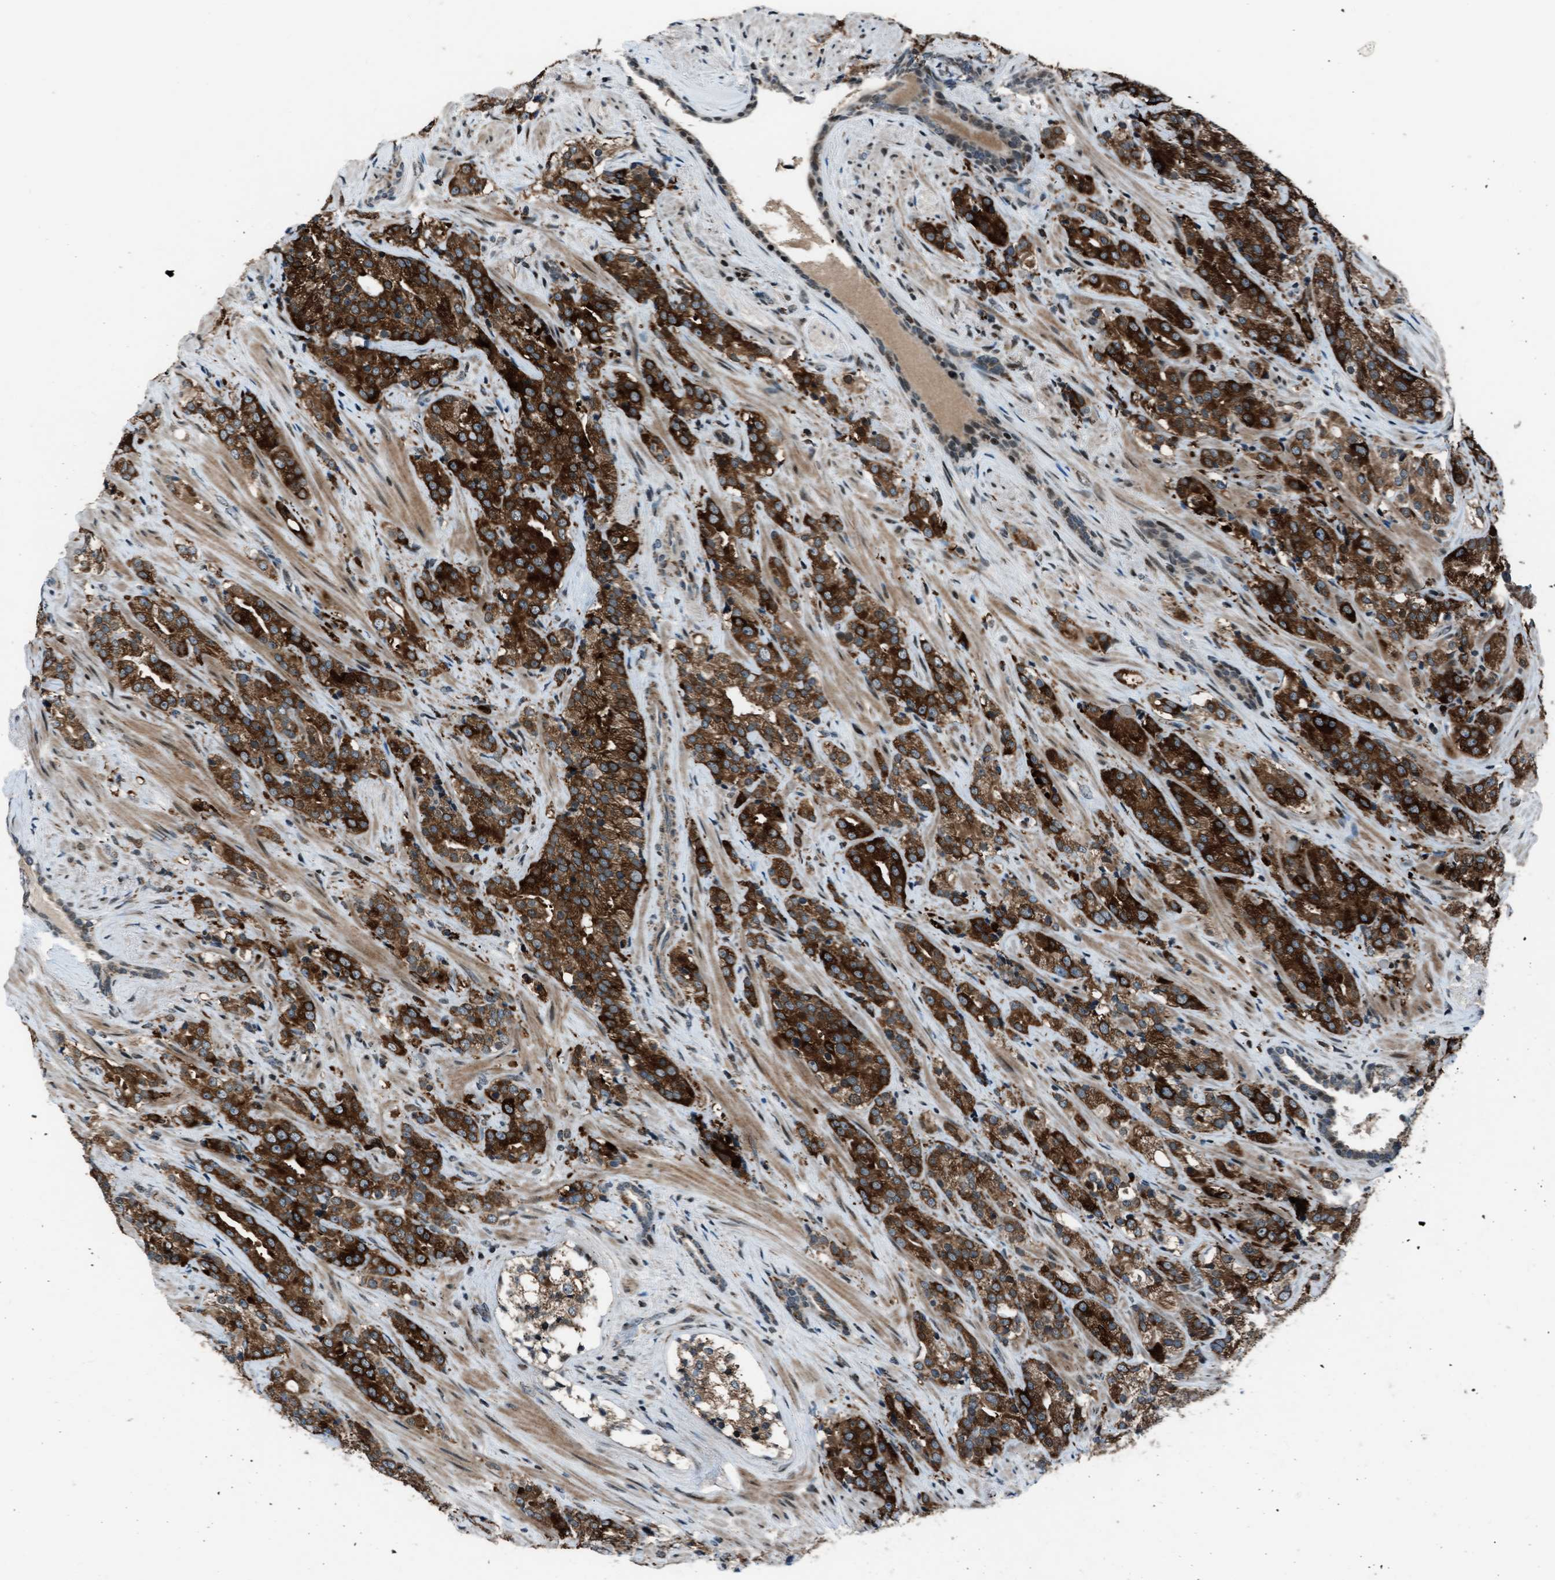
{"staining": {"intensity": "strong", "quantity": ">75%", "location": "cytoplasmic/membranous"}, "tissue": "prostate cancer", "cell_type": "Tumor cells", "image_type": "cancer", "snomed": [{"axis": "morphology", "description": "Adenocarcinoma, High grade"}, {"axis": "topography", "description": "Prostate"}], "caption": "Strong cytoplasmic/membranous protein staining is appreciated in approximately >75% of tumor cells in prostate cancer. Ihc stains the protein of interest in brown and the nuclei are stained blue.", "gene": "MORC3", "patient": {"sex": "male", "age": 71}}